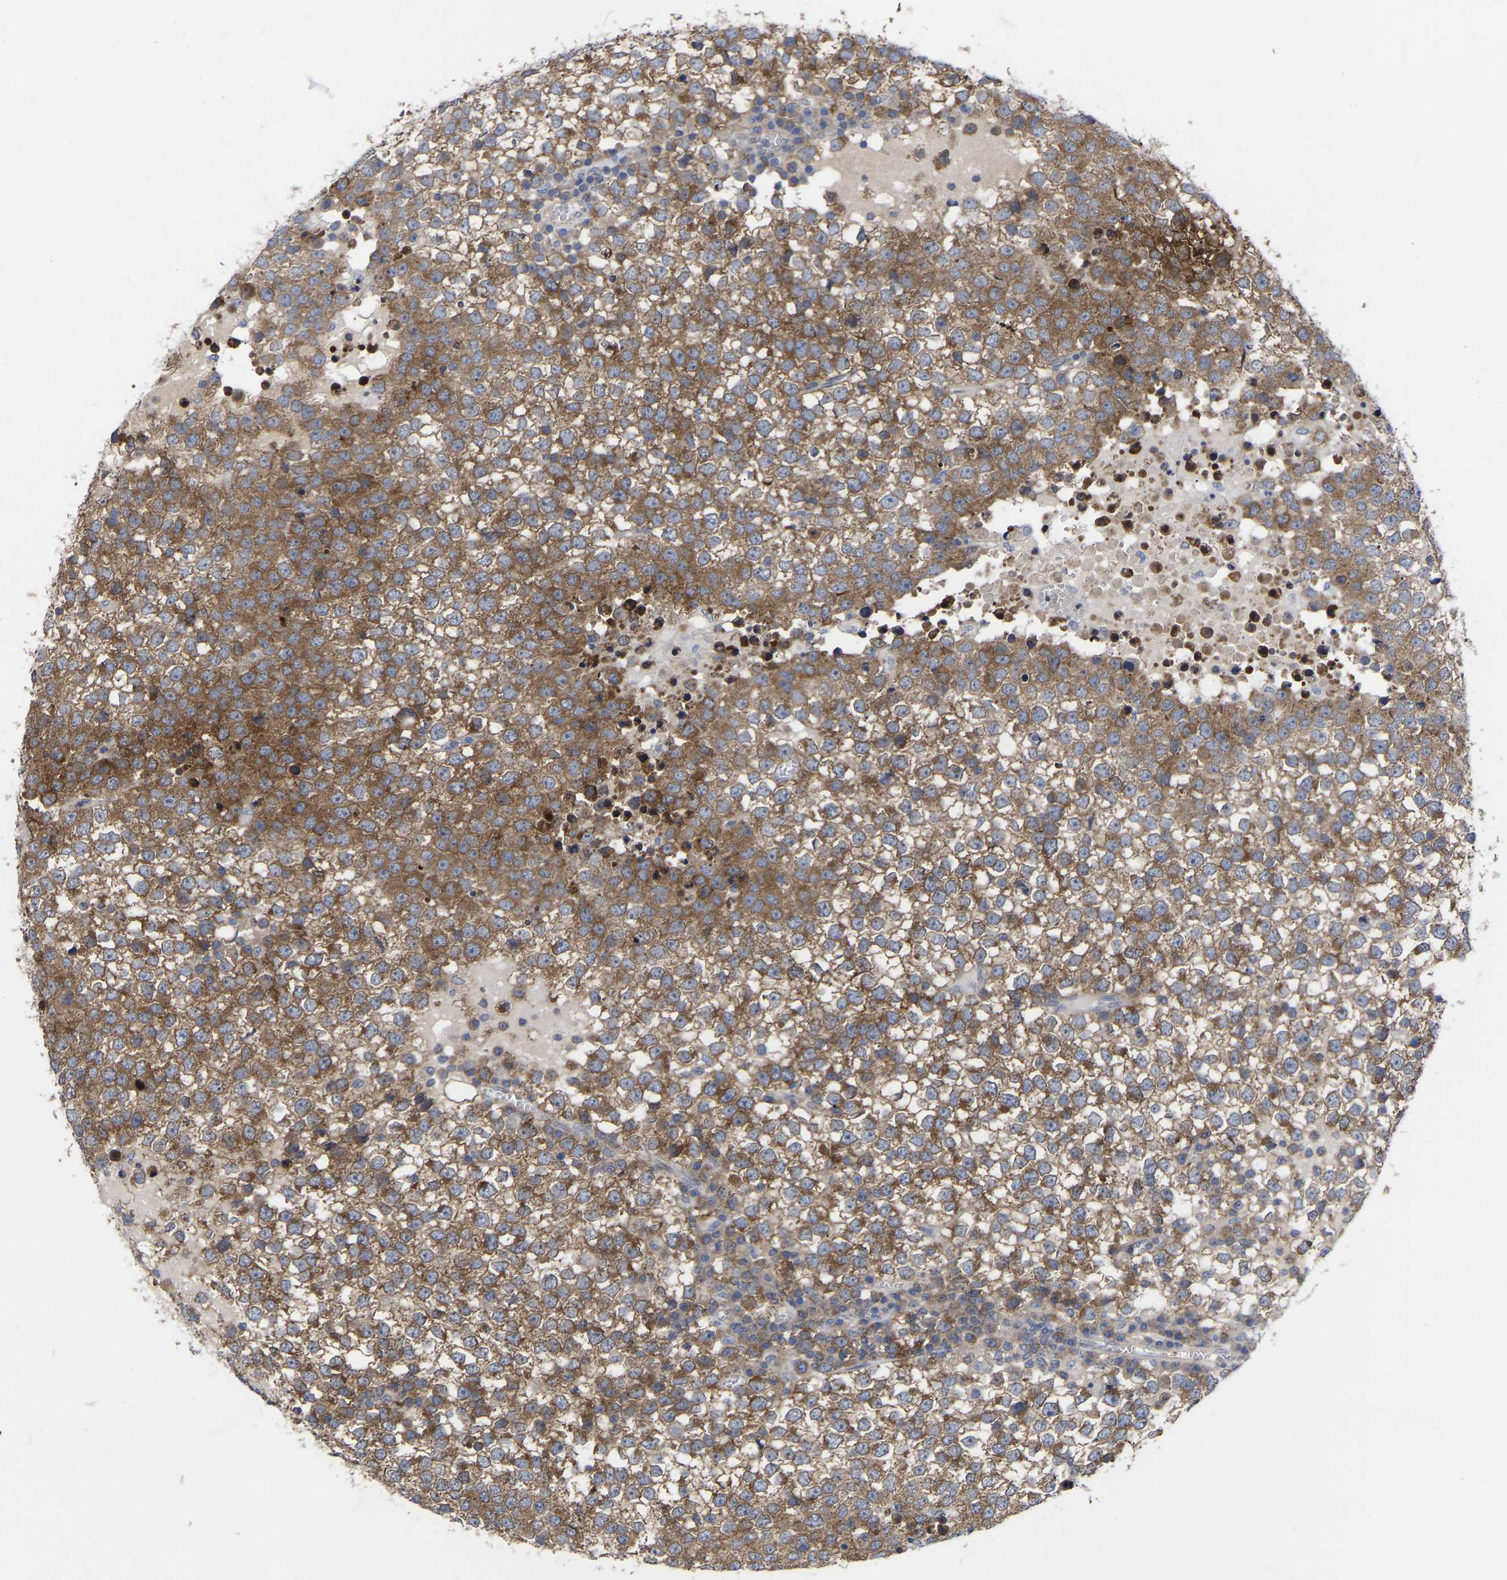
{"staining": {"intensity": "moderate", "quantity": ">75%", "location": "cytoplasmic/membranous"}, "tissue": "testis cancer", "cell_type": "Tumor cells", "image_type": "cancer", "snomed": [{"axis": "morphology", "description": "Seminoma, NOS"}, {"axis": "topography", "description": "Testis"}], "caption": "A high-resolution photomicrograph shows IHC staining of testis cancer, which demonstrates moderate cytoplasmic/membranous staining in about >75% of tumor cells.", "gene": "TCP1", "patient": {"sex": "male", "age": 65}}